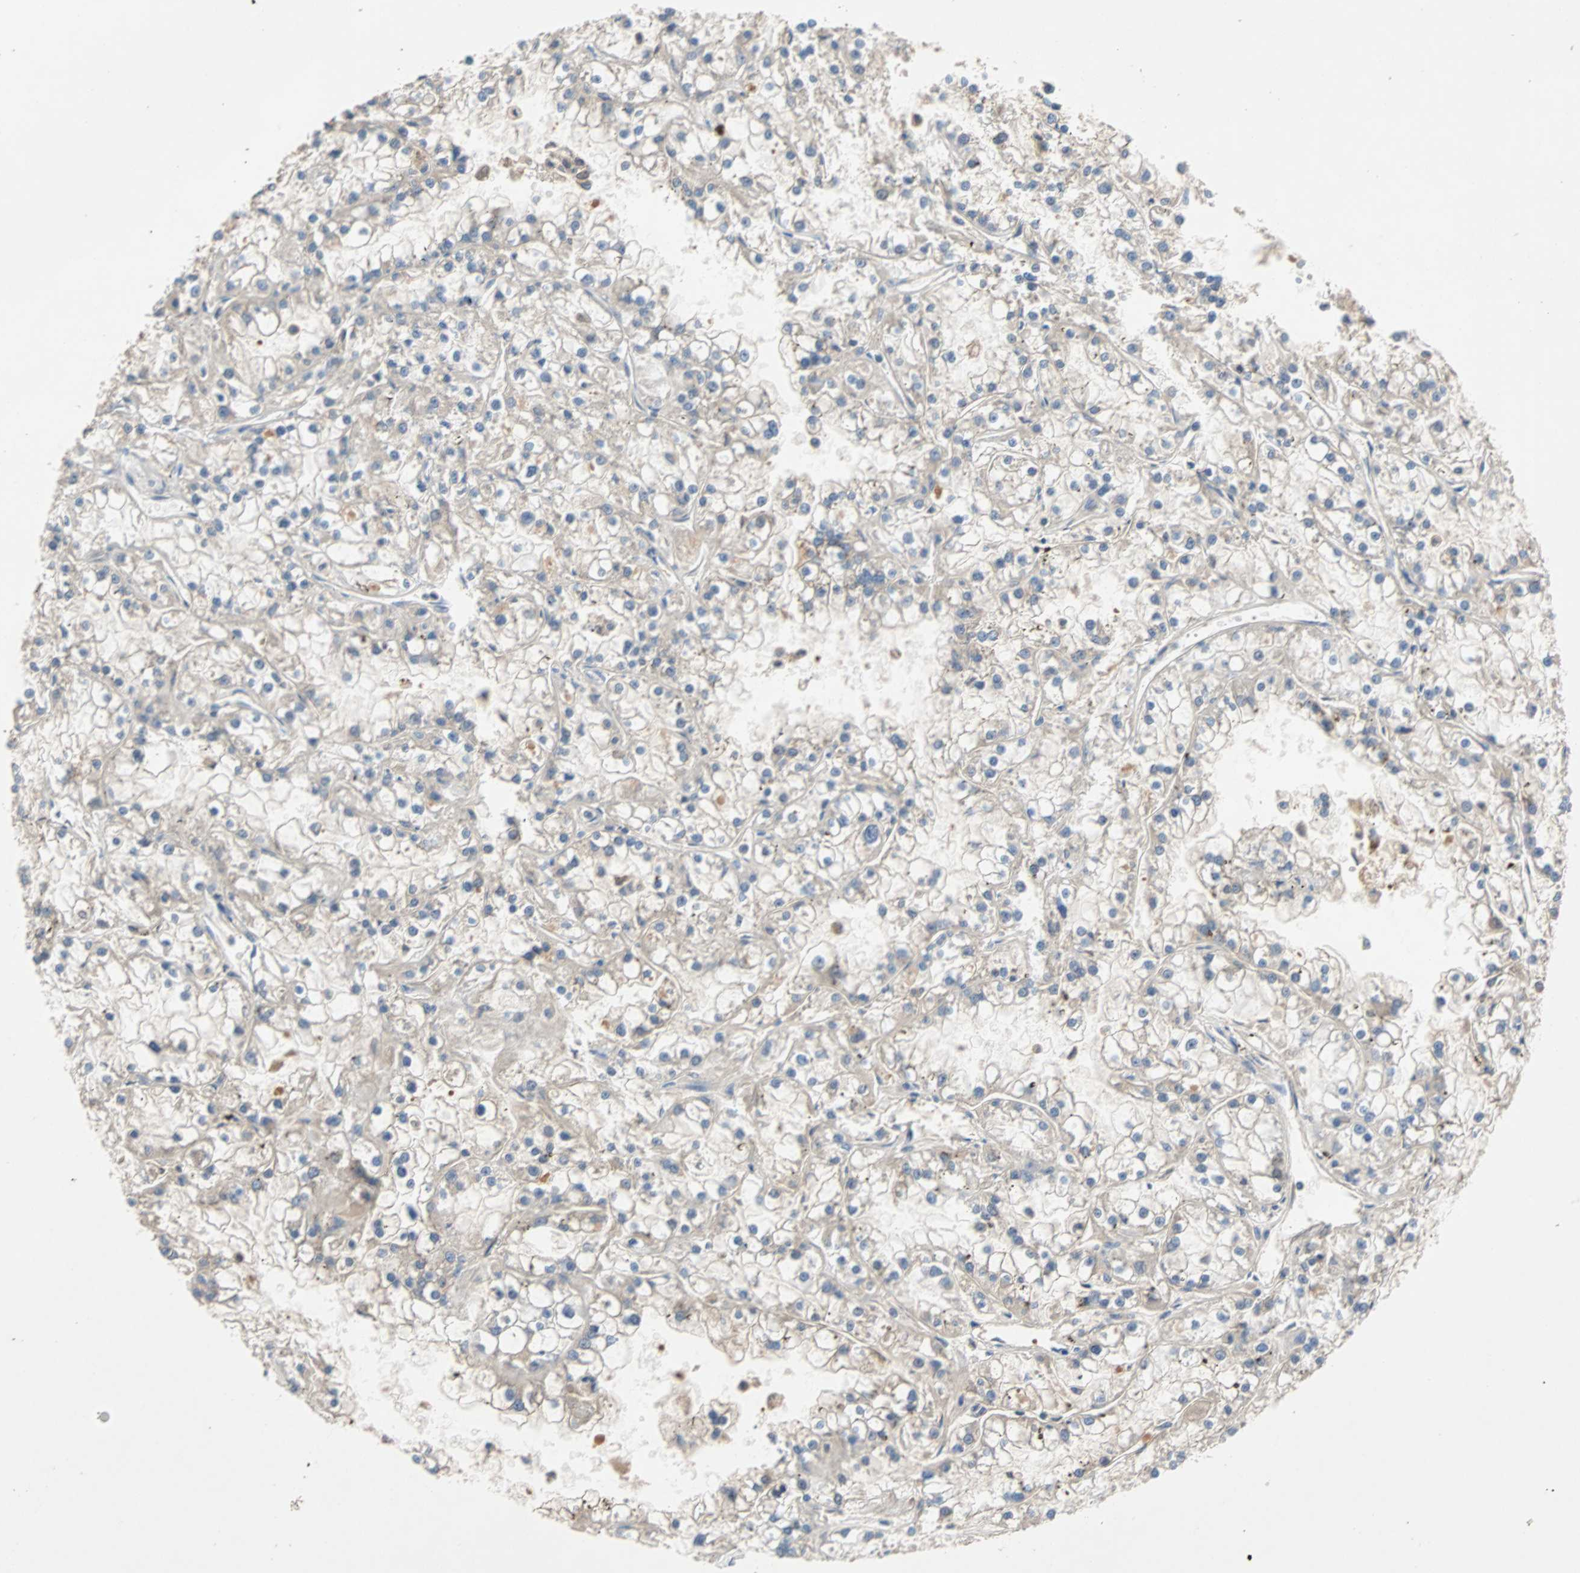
{"staining": {"intensity": "negative", "quantity": "none", "location": "none"}, "tissue": "renal cancer", "cell_type": "Tumor cells", "image_type": "cancer", "snomed": [{"axis": "morphology", "description": "Adenocarcinoma, NOS"}, {"axis": "topography", "description": "Kidney"}], "caption": "High magnification brightfield microscopy of renal cancer stained with DAB (3,3'-diaminobenzidine) (brown) and counterstained with hematoxylin (blue): tumor cells show no significant expression.", "gene": "MAP4K1", "patient": {"sex": "female", "age": 52}}